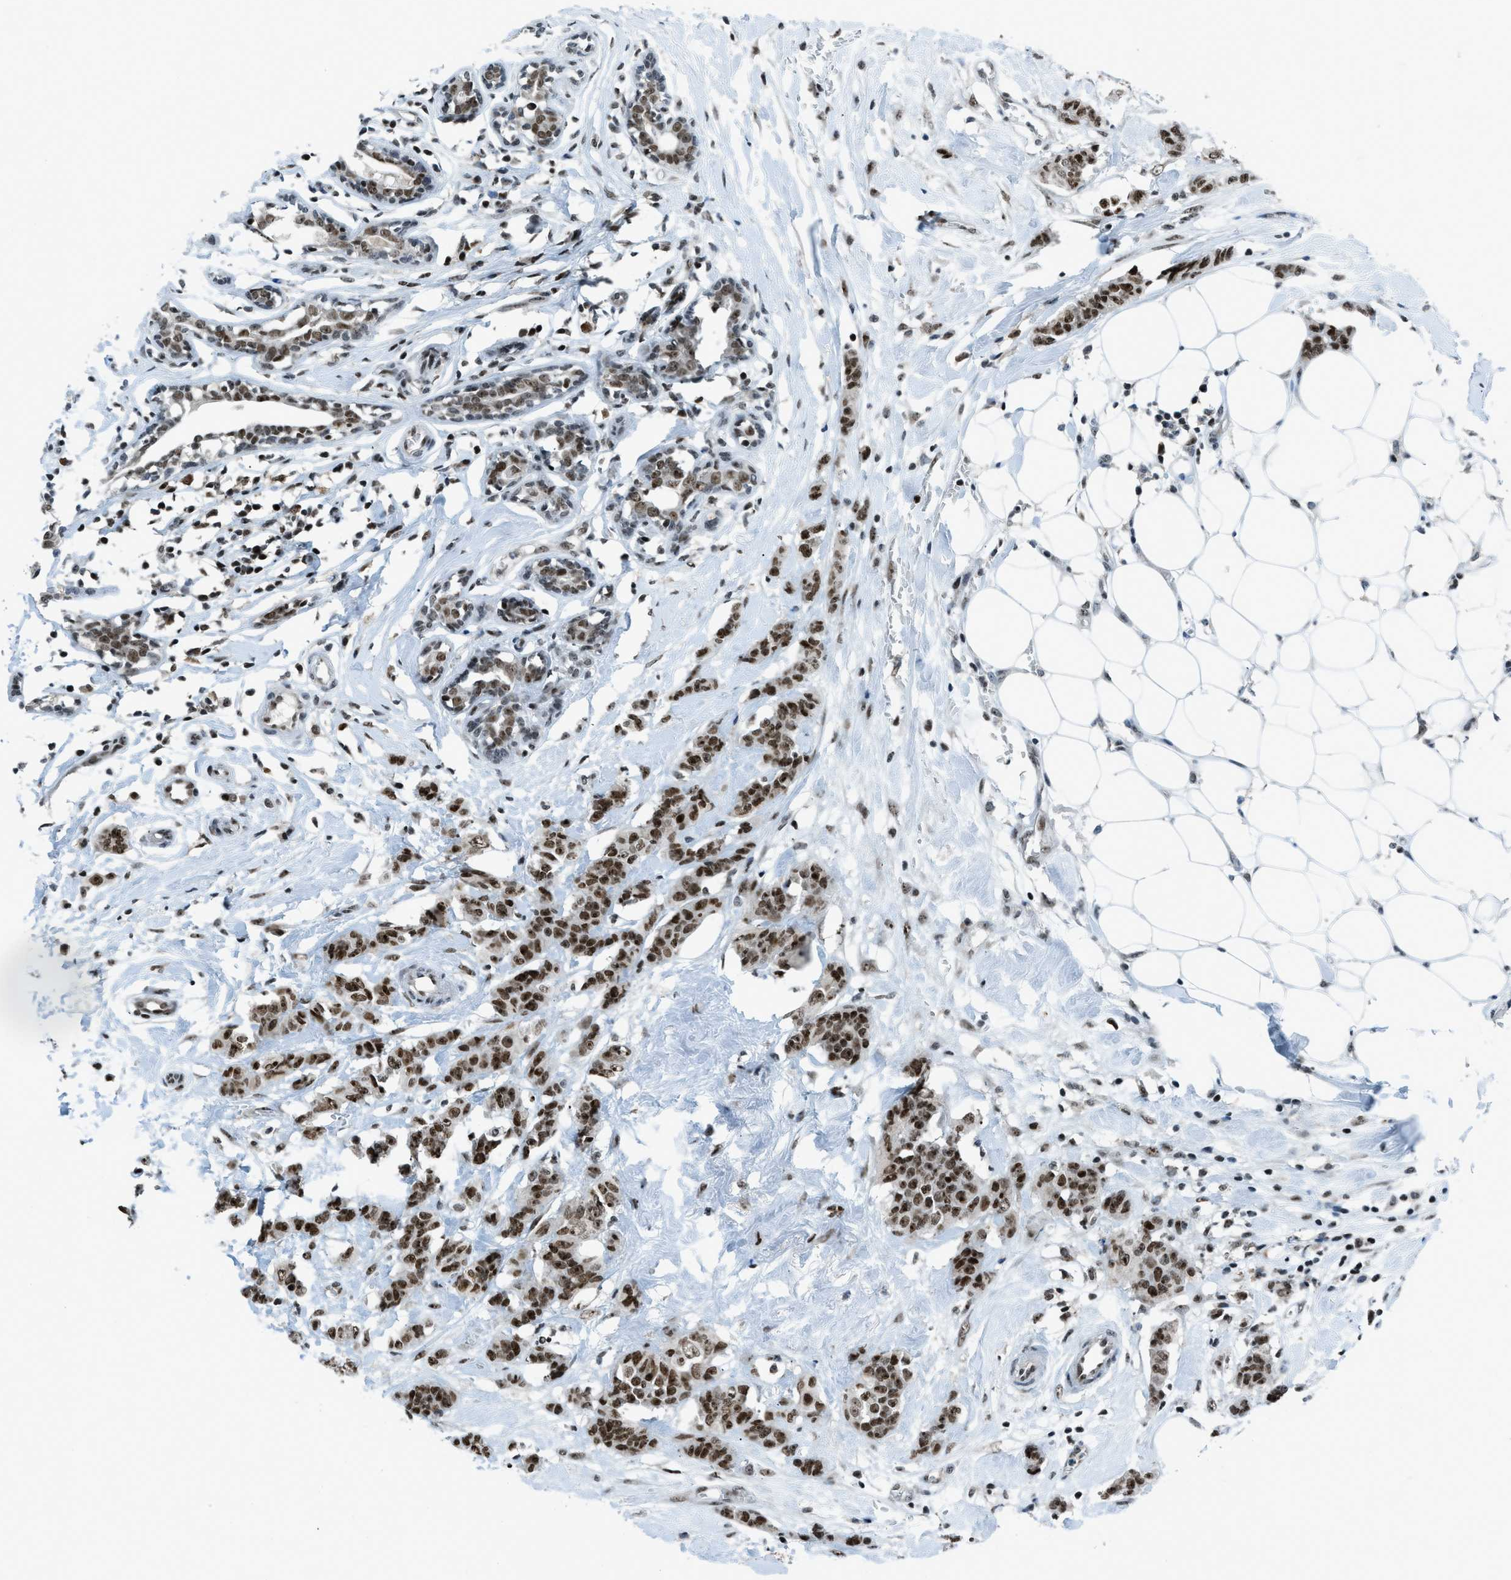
{"staining": {"intensity": "strong", "quantity": ">75%", "location": "nuclear"}, "tissue": "breast cancer", "cell_type": "Tumor cells", "image_type": "cancer", "snomed": [{"axis": "morphology", "description": "Normal tissue, NOS"}, {"axis": "morphology", "description": "Duct carcinoma"}, {"axis": "topography", "description": "Breast"}], "caption": "This is a photomicrograph of immunohistochemistry staining of breast cancer, which shows strong positivity in the nuclear of tumor cells.", "gene": "RAD51B", "patient": {"sex": "female", "age": 40}}